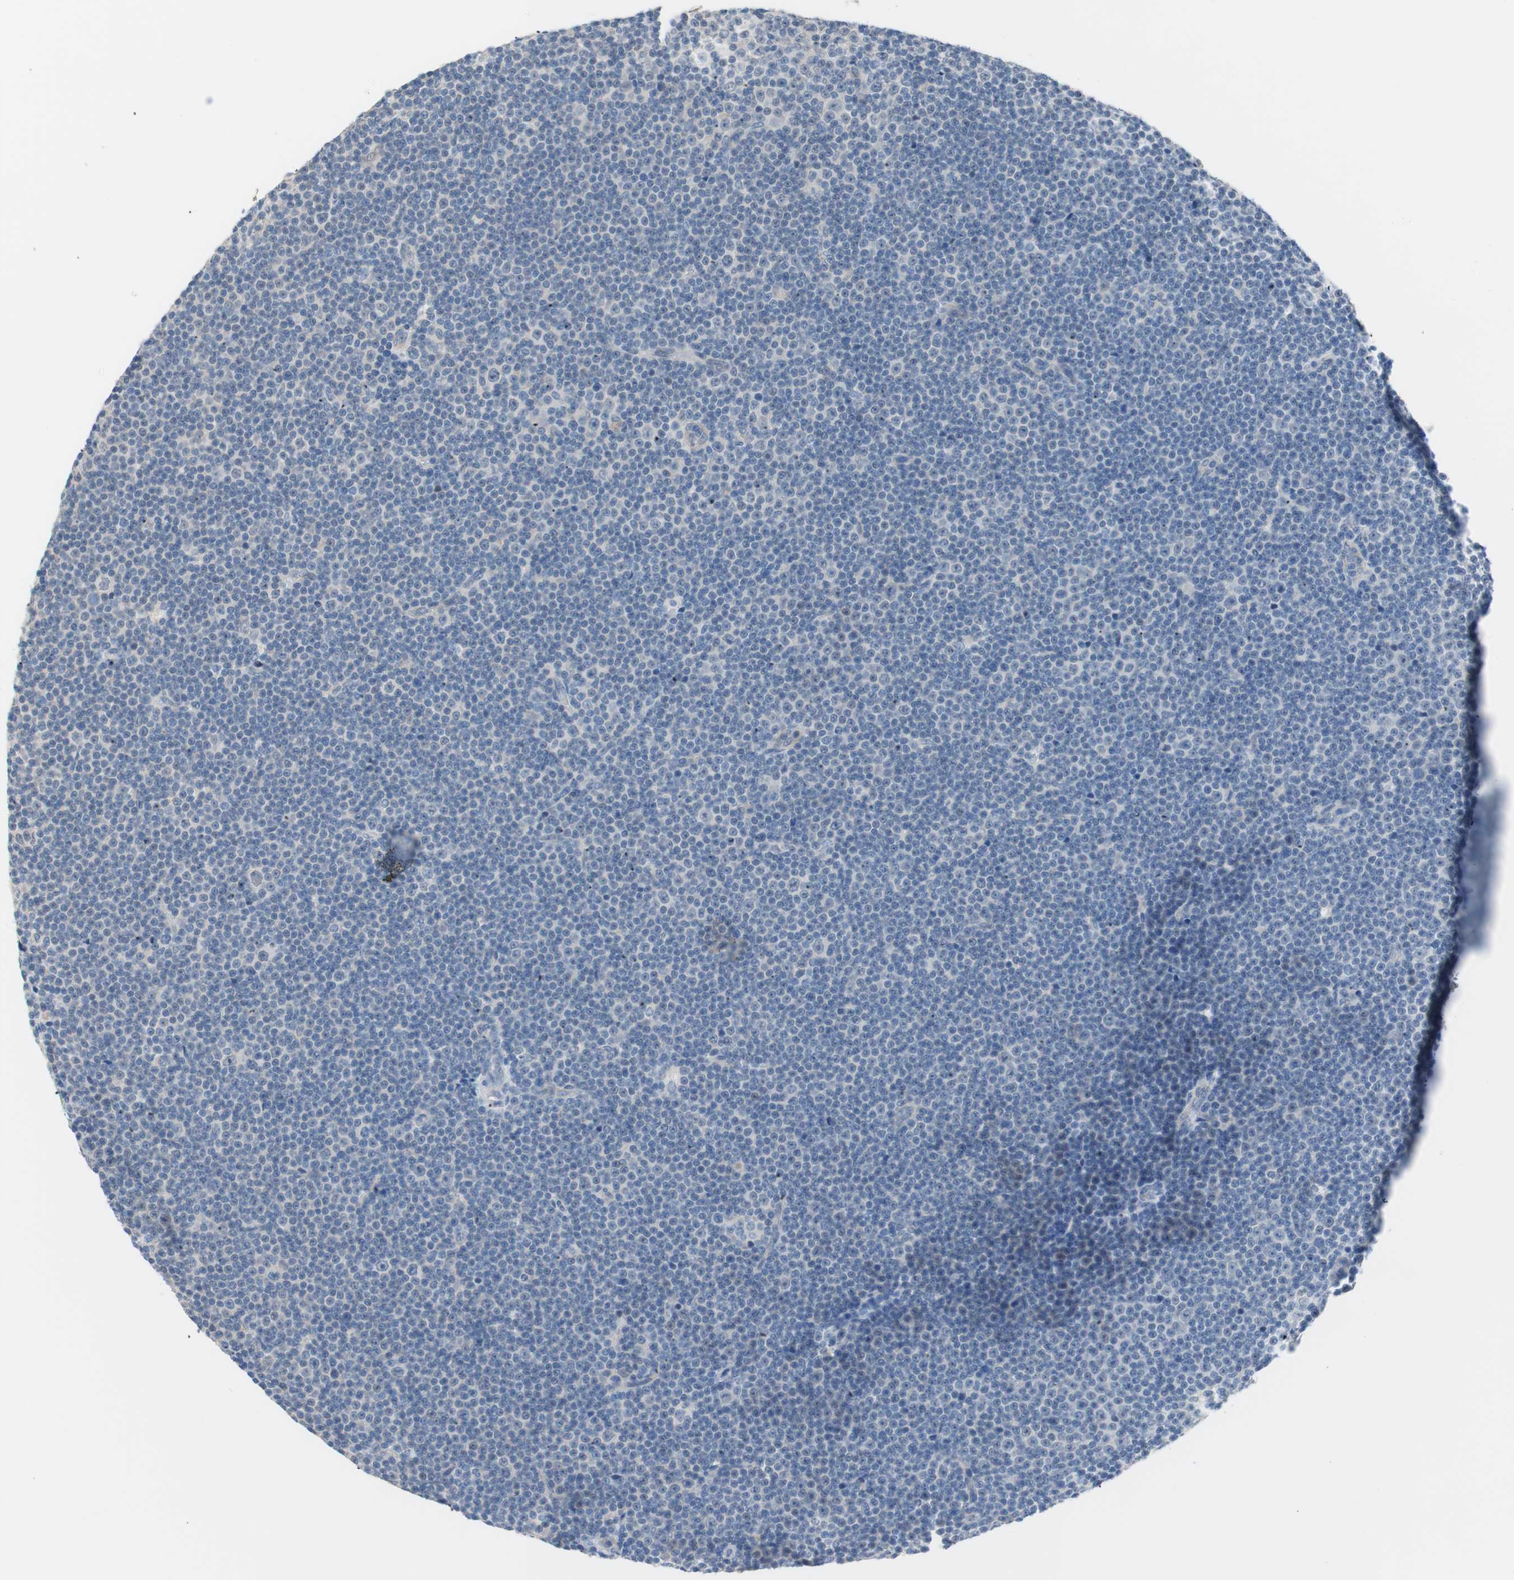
{"staining": {"intensity": "negative", "quantity": "none", "location": "none"}, "tissue": "lymphoma", "cell_type": "Tumor cells", "image_type": "cancer", "snomed": [{"axis": "morphology", "description": "Malignant lymphoma, non-Hodgkin's type, Low grade"}, {"axis": "topography", "description": "Lymph node"}], "caption": "Immunohistochemistry (IHC) image of neoplastic tissue: human low-grade malignant lymphoma, non-Hodgkin's type stained with DAB displays no significant protein positivity in tumor cells. Nuclei are stained in blue.", "gene": "VIL1", "patient": {"sex": "female", "age": 67}}